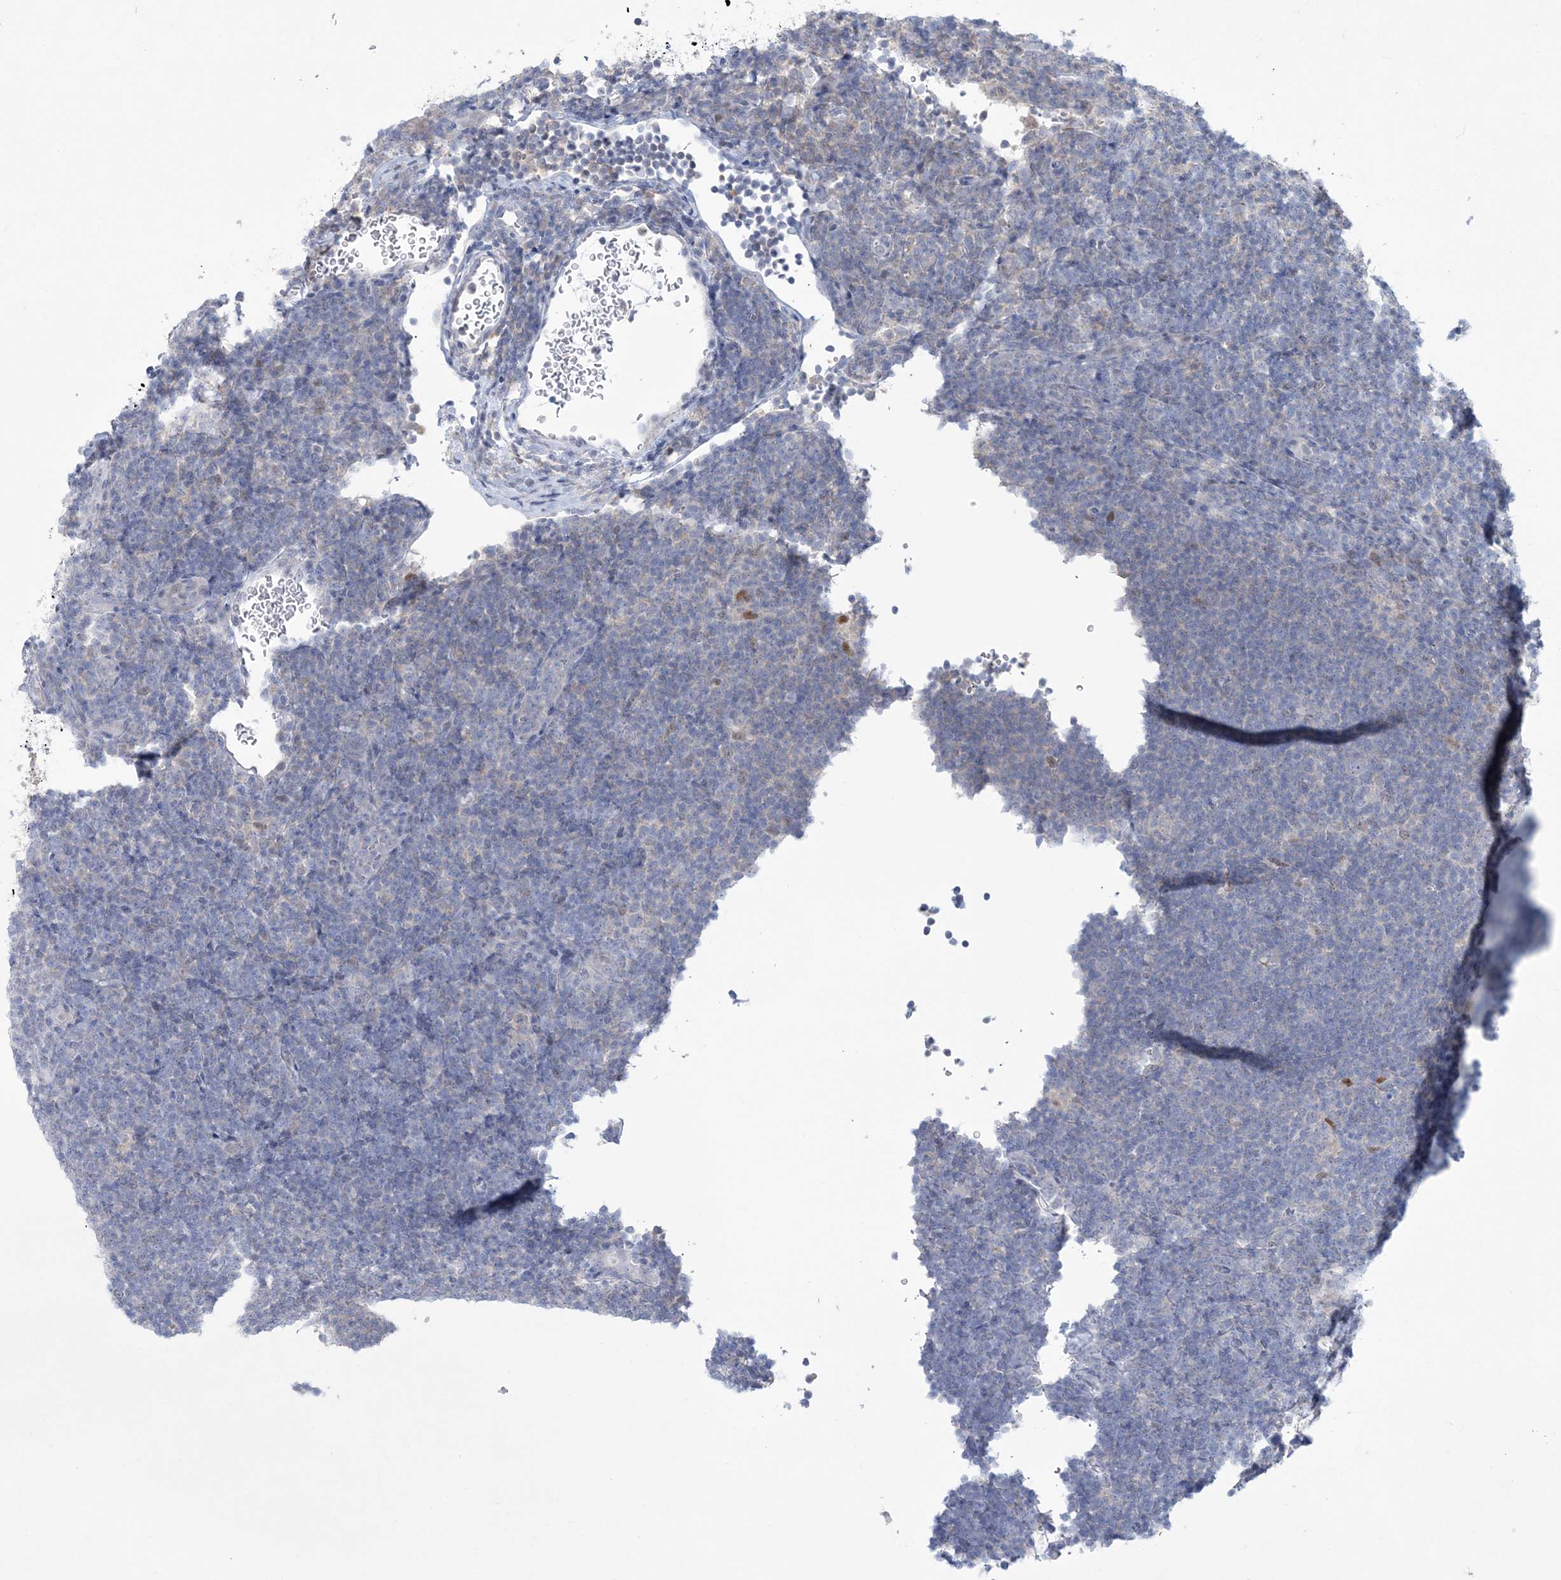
{"staining": {"intensity": "negative", "quantity": "none", "location": "none"}, "tissue": "lymphoma", "cell_type": "Tumor cells", "image_type": "cancer", "snomed": [{"axis": "morphology", "description": "Hodgkin's disease, NOS"}, {"axis": "topography", "description": "Lymph node"}], "caption": "The histopathology image demonstrates no significant staining in tumor cells of lymphoma.", "gene": "WDR27", "patient": {"sex": "female", "age": 57}}